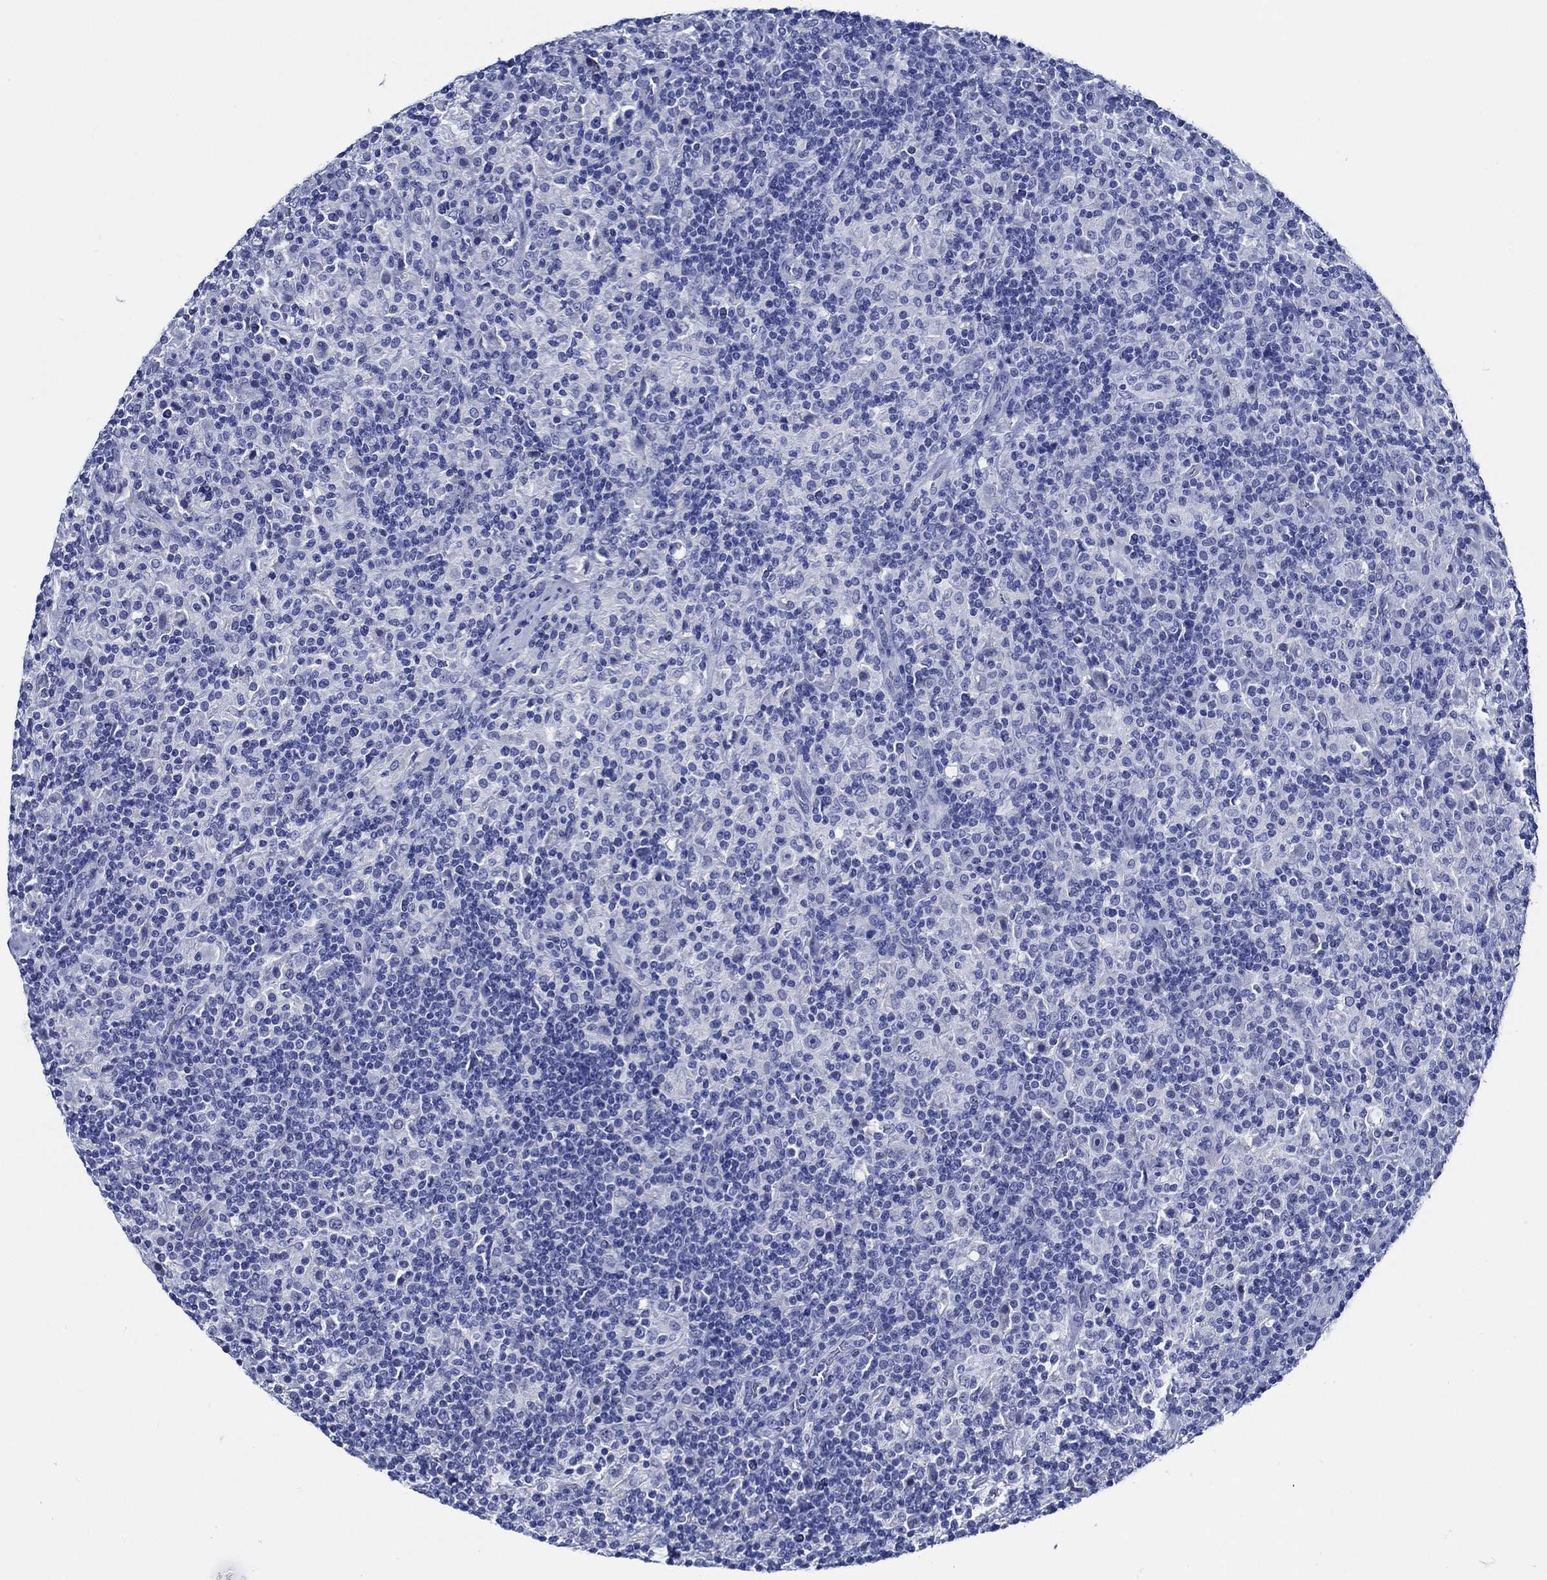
{"staining": {"intensity": "negative", "quantity": "none", "location": "none"}, "tissue": "lymphoma", "cell_type": "Tumor cells", "image_type": "cancer", "snomed": [{"axis": "morphology", "description": "Hodgkin's disease, NOS"}, {"axis": "topography", "description": "Lymph node"}], "caption": "An immunohistochemistry (IHC) photomicrograph of Hodgkin's disease is shown. There is no staining in tumor cells of Hodgkin's disease.", "gene": "WDR62", "patient": {"sex": "male", "age": 70}}